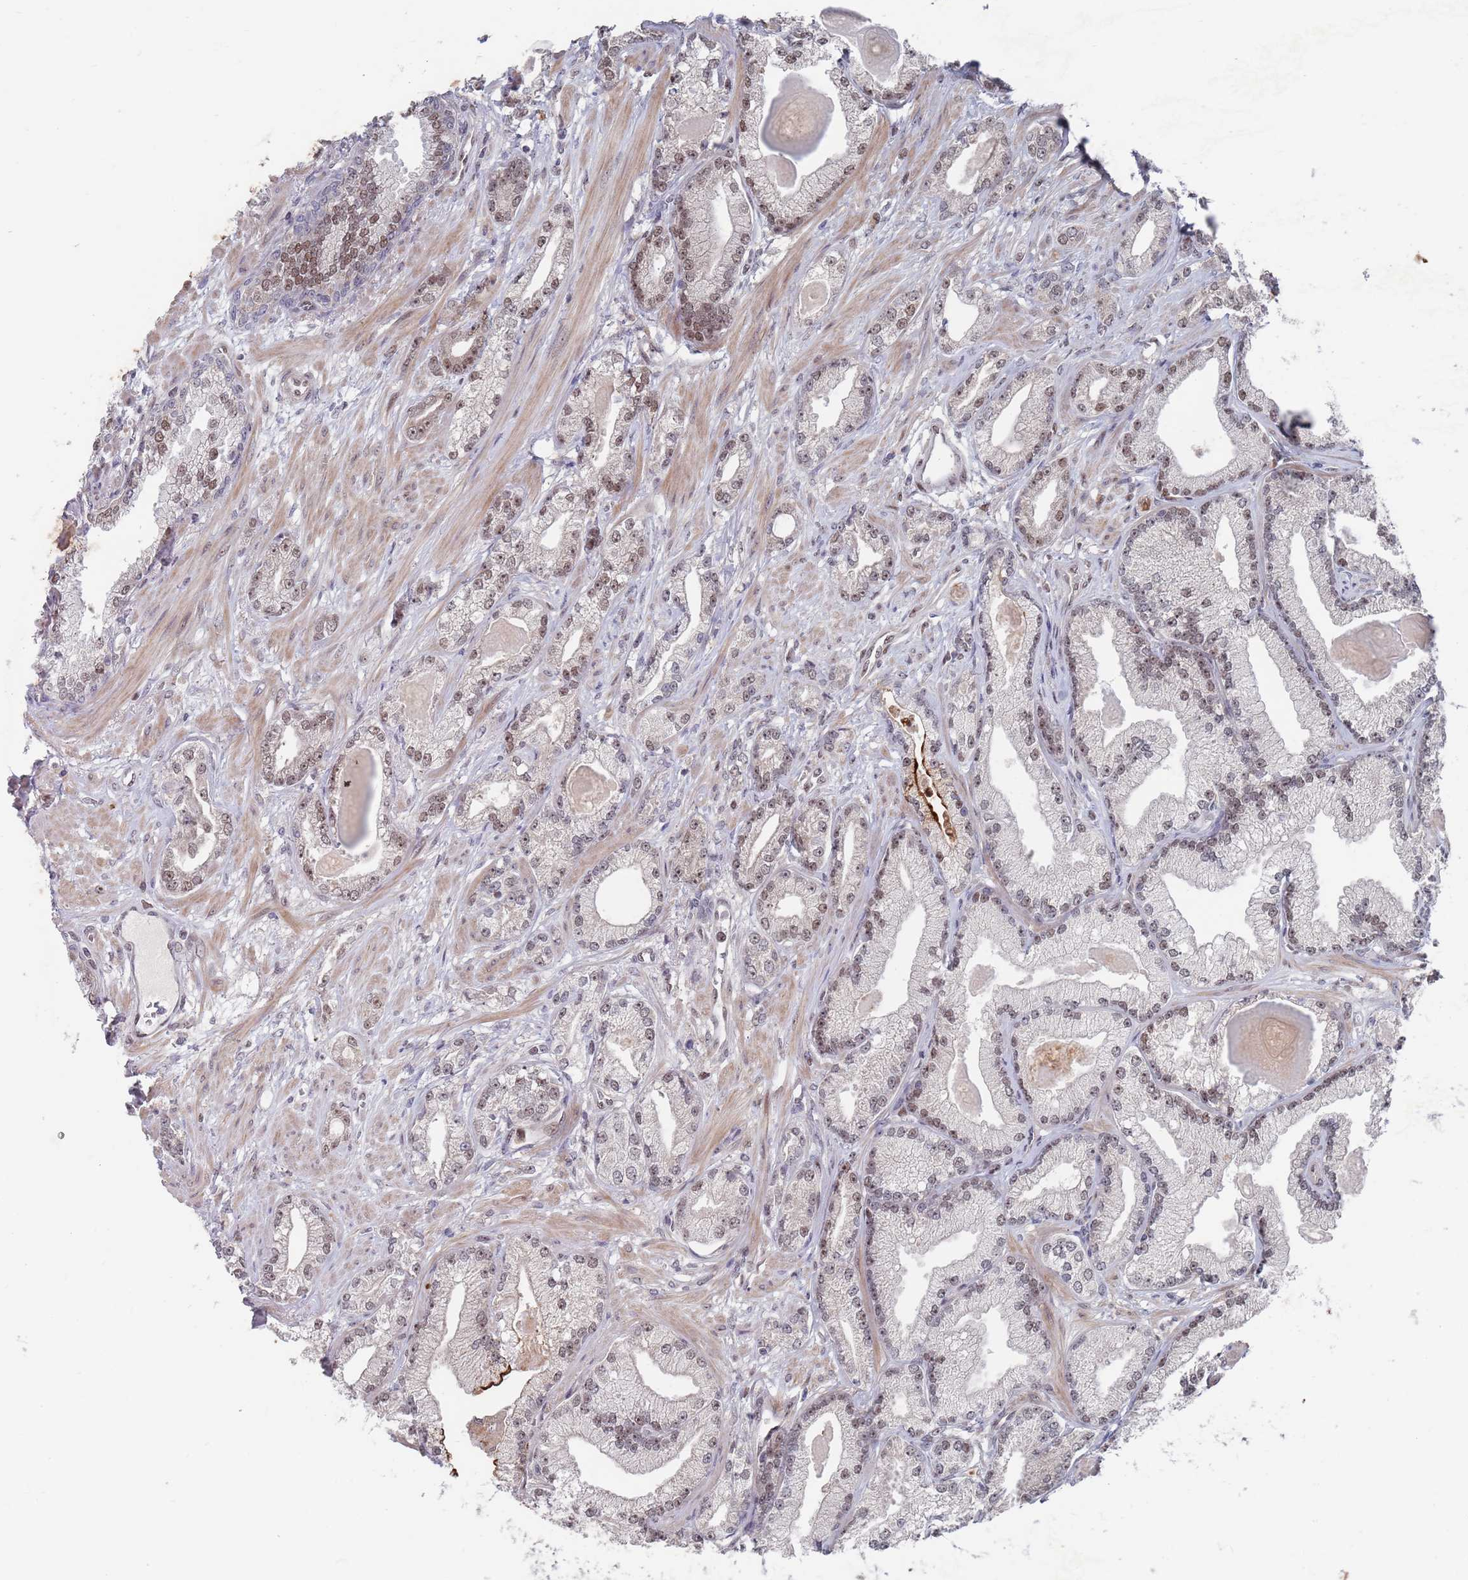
{"staining": {"intensity": "moderate", "quantity": "<25%", "location": "nuclear"}, "tissue": "prostate cancer", "cell_type": "Tumor cells", "image_type": "cancer", "snomed": [{"axis": "morphology", "description": "Adenocarcinoma, Low grade"}, {"axis": "topography", "description": "Prostate"}], "caption": "This histopathology image exhibits immunohistochemistry (IHC) staining of prostate adenocarcinoma (low-grade), with low moderate nuclear expression in approximately <25% of tumor cells.", "gene": "RPP25", "patient": {"sex": "male", "age": 64}}